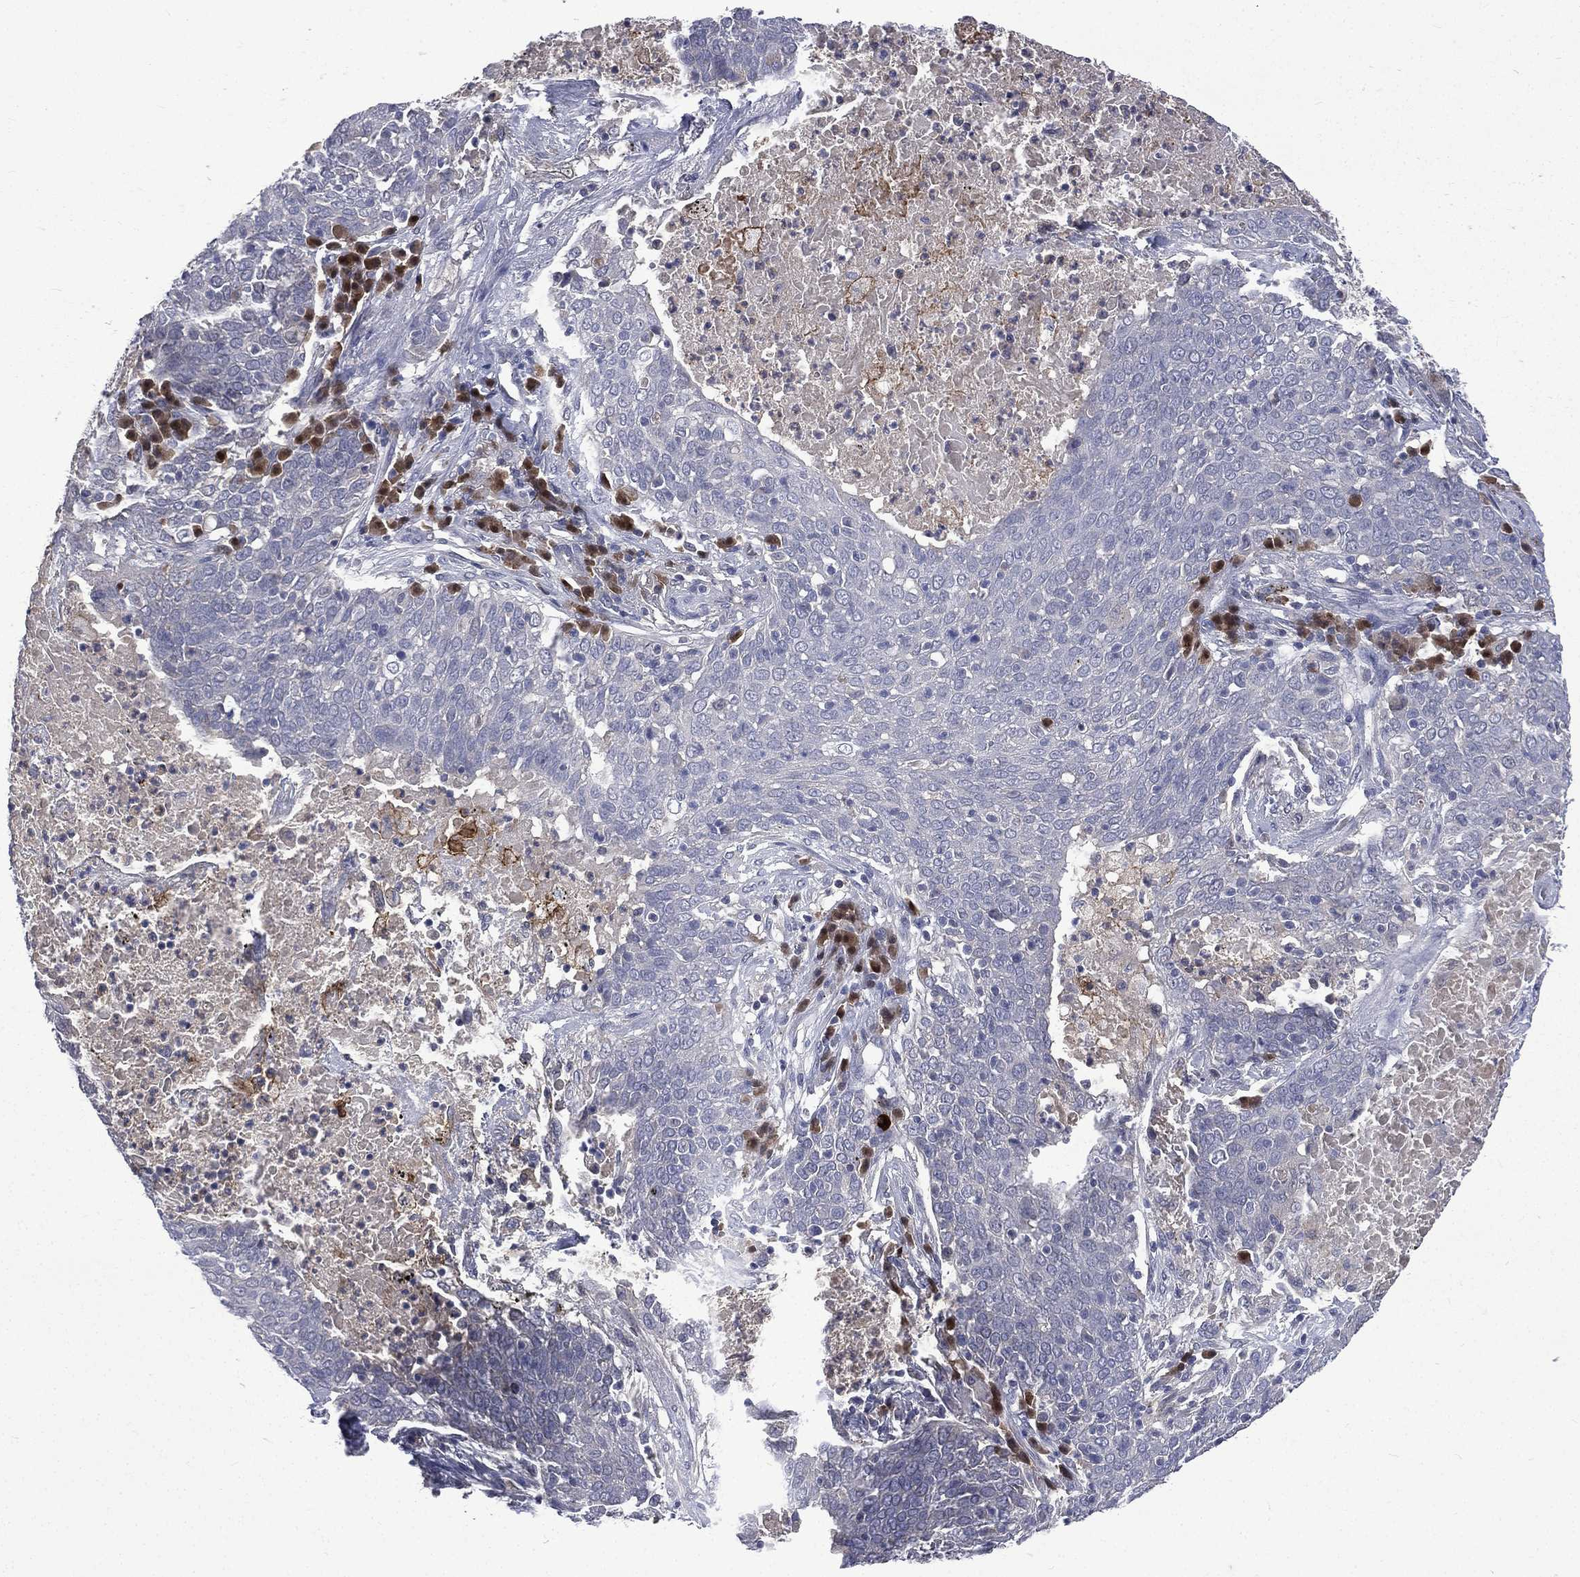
{"staining": {"intensity": "negative", "quantity": "none", "location": "none"}, "tissue": "lung cancer", "cell_type": "Tumor cells", "image_type": "cancer", "snomed": [{"axis": "morphology", "description": "Squamous cell carcinoma, NOS"}, {"axis": "topography", "description": "Lung"}], "caption": "Tumor cells are negative for brown protein staining in squamous cell carcinoma (lung).", "gene": "CA12", "patient": {"sex": "male", "age": 82}}